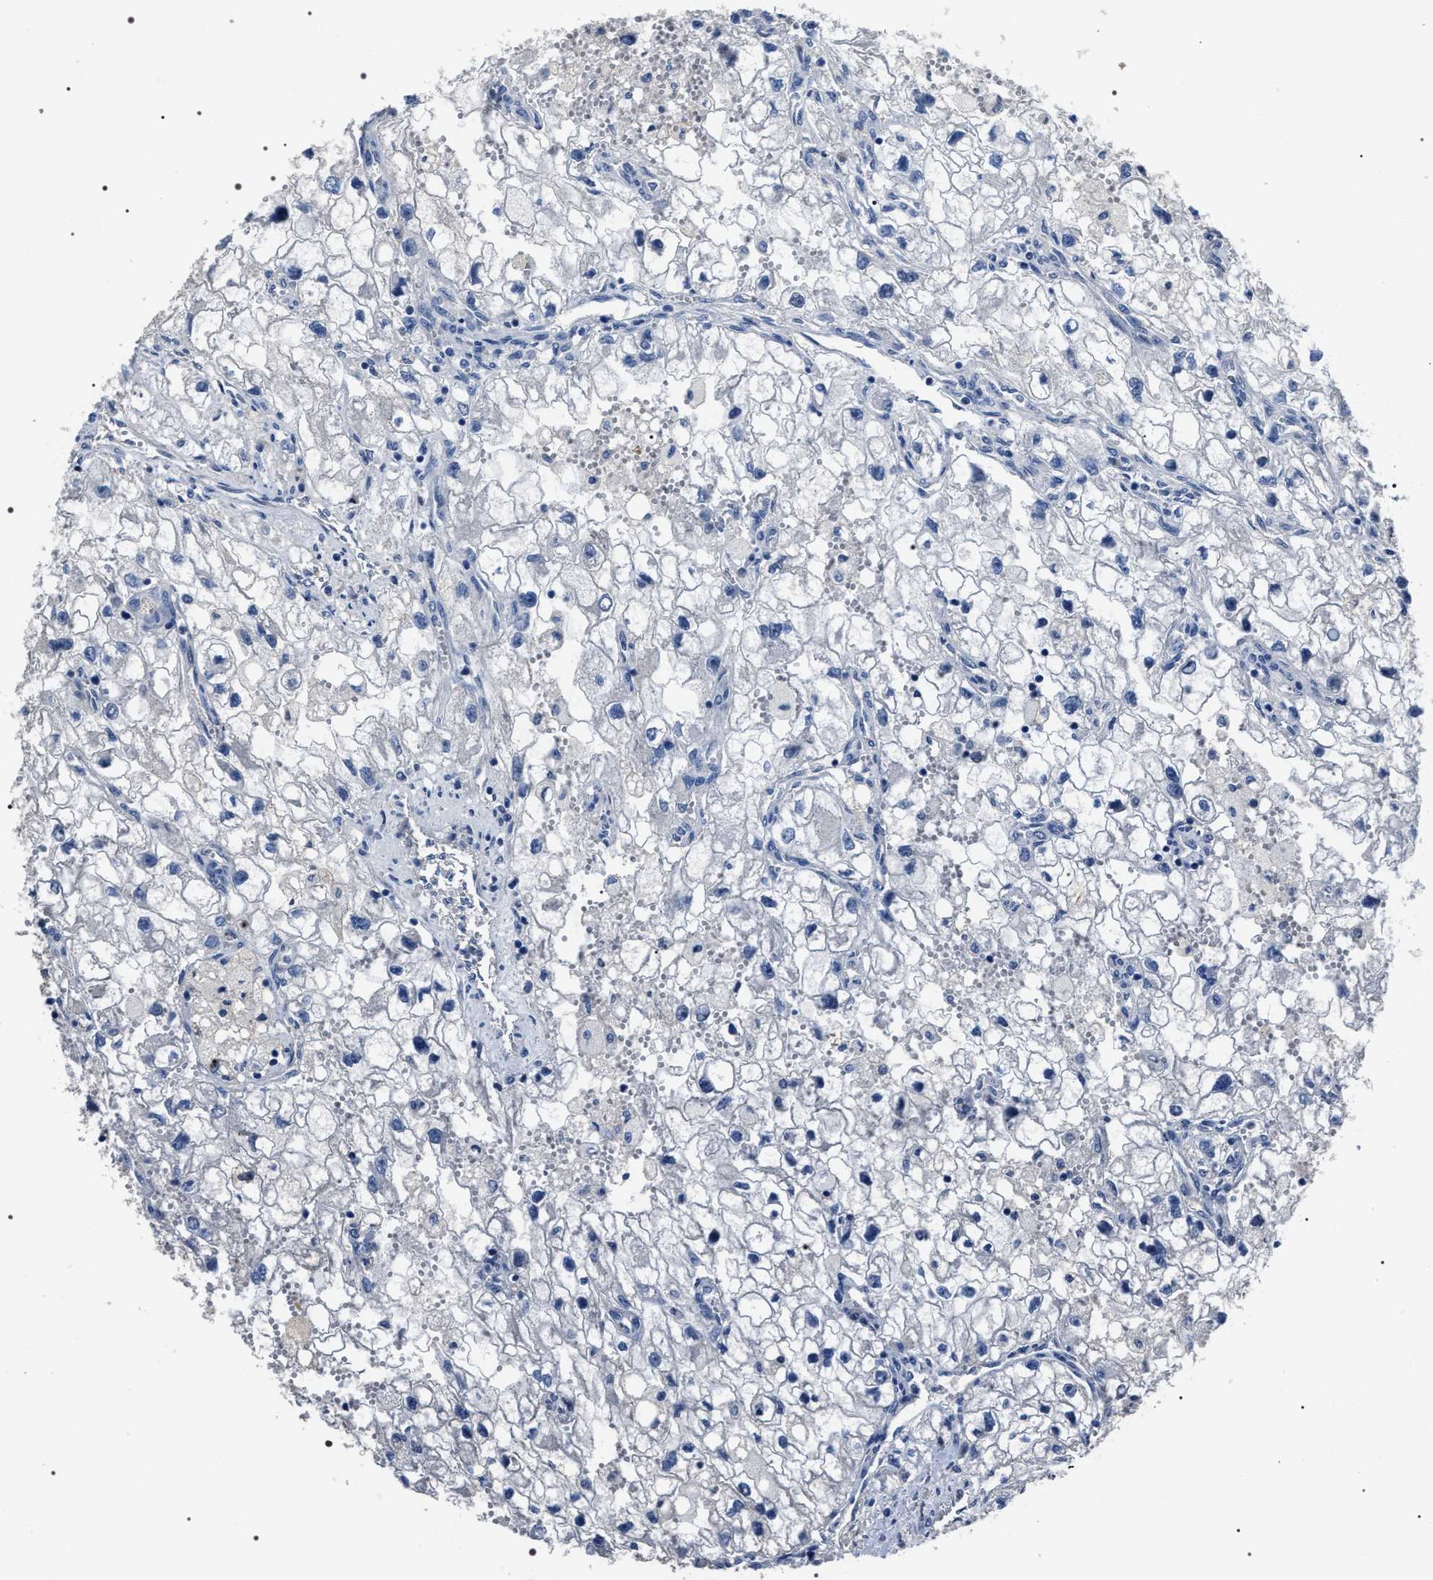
{"staining": {"intensity": "negative", "quantity": "none", "location": "none"}, "tissue": "renal cancer", "cell_type": "Tumor cells", "image_type": "cancer", "snomed": [{"axis": "morphology", "description": "Adenocarcinoma, NOS"}, {"axis": "topography", "description": "Kidney"}], "caption": "DAB (3,3'-diaminobenzidine) immunohistochemical staining of adenocarcinoma (renal) exhibits no significant positivity in tumor cells.", "gene": "TRIM54", "patient": {"sex": "female", "age": 70}}